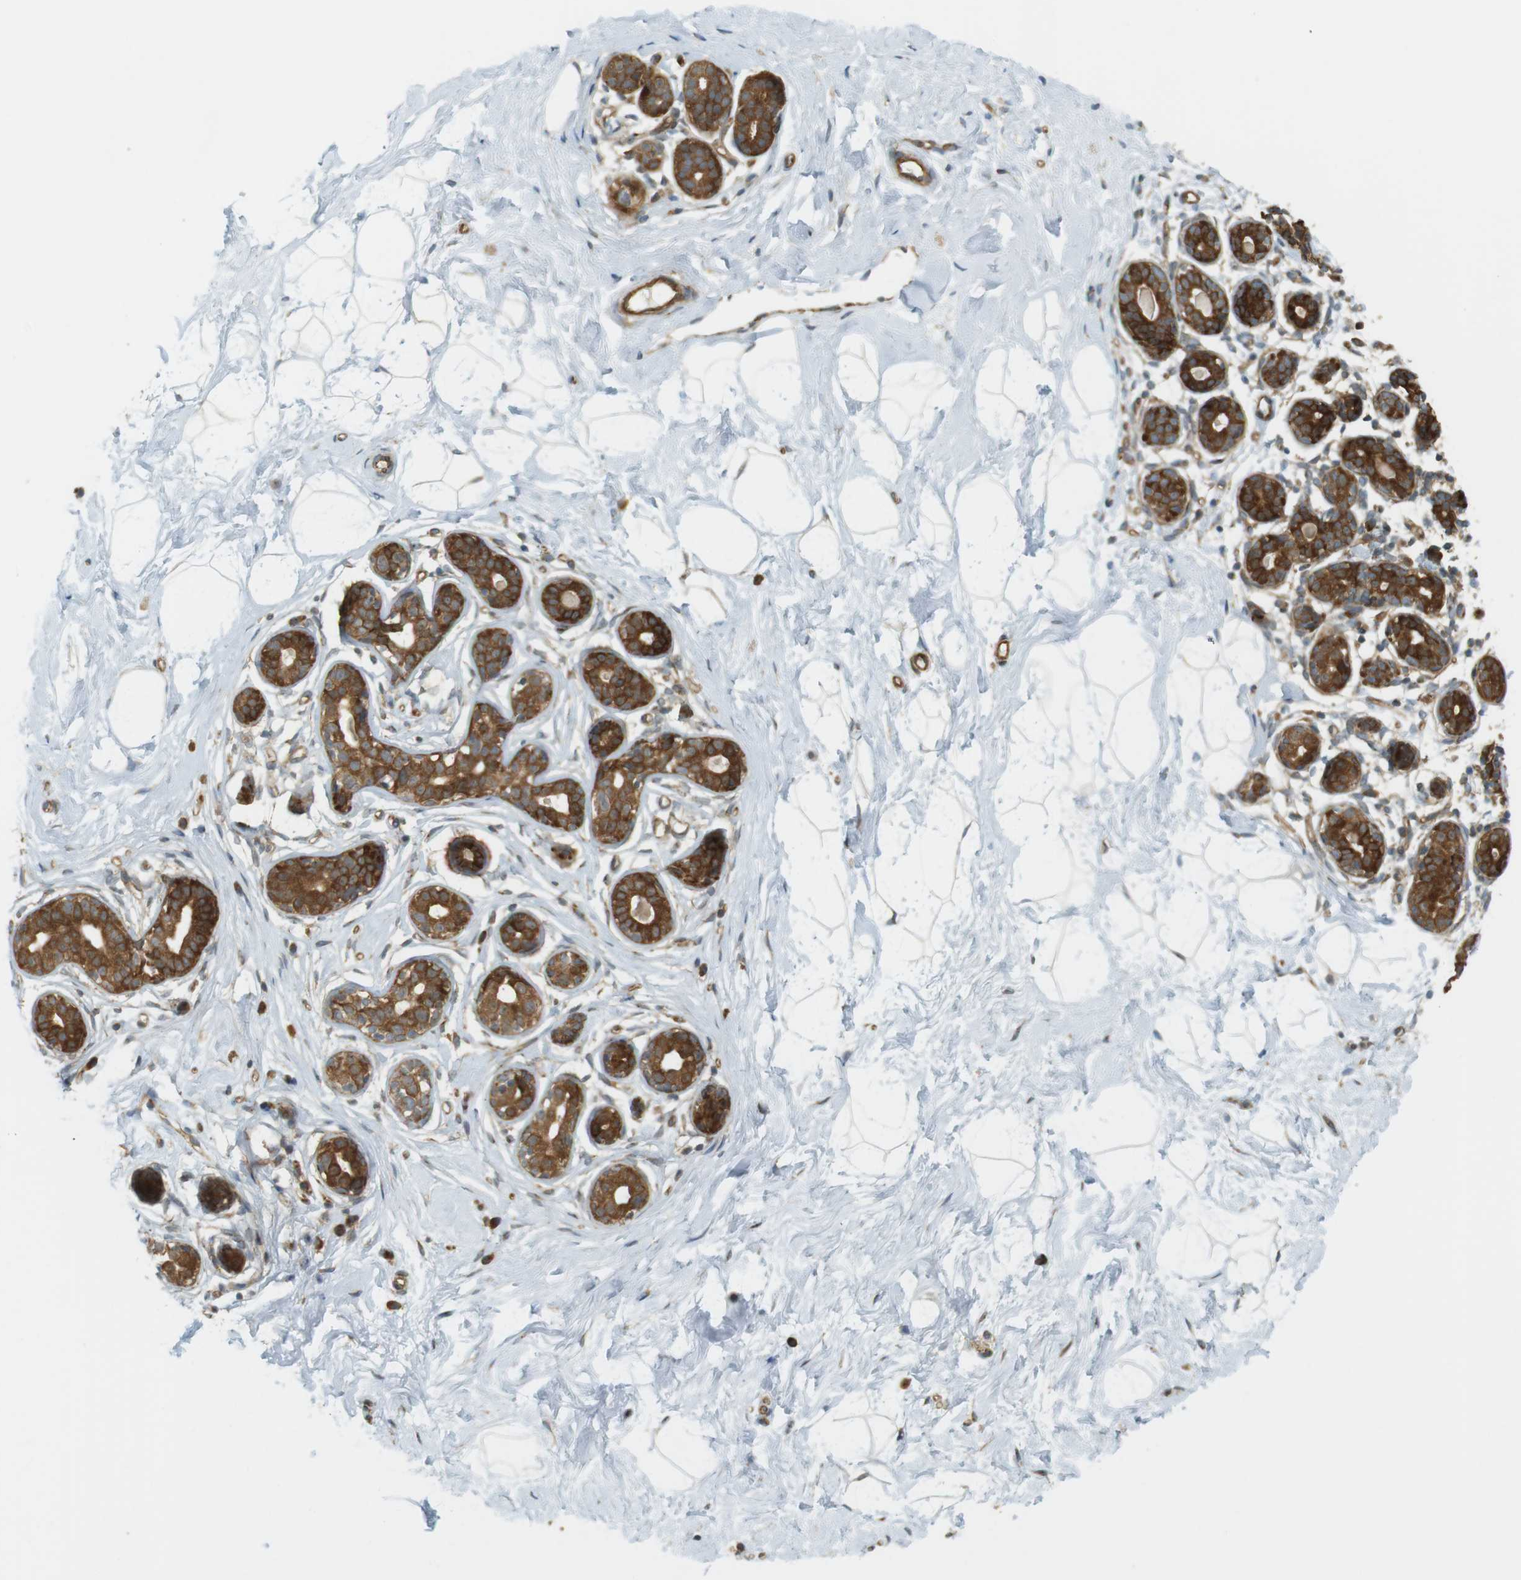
{"staining": {"intensity": "negative", "quantity": "none", "location": "none"}, "tissue": "breast", "cell_type": "Adipocytes", "image_type": "normal", "snomed": [{"axis": "morphology", "description": "Normal tissue, NOS"}, {"axis": "topography", "description": "Breast"}], "caption": "High magnification brightfield microscopy of normal breast stained with DAB (brown) and counterstained with hematoxylin (blue): adipocytes show no significant expression. (Brightfield microscopy of DAB (3,3'-diaminobenzidine) IHC at high magnification).", "gene": "PA2G4", "patient": {"sex": "female", "age": 23}}